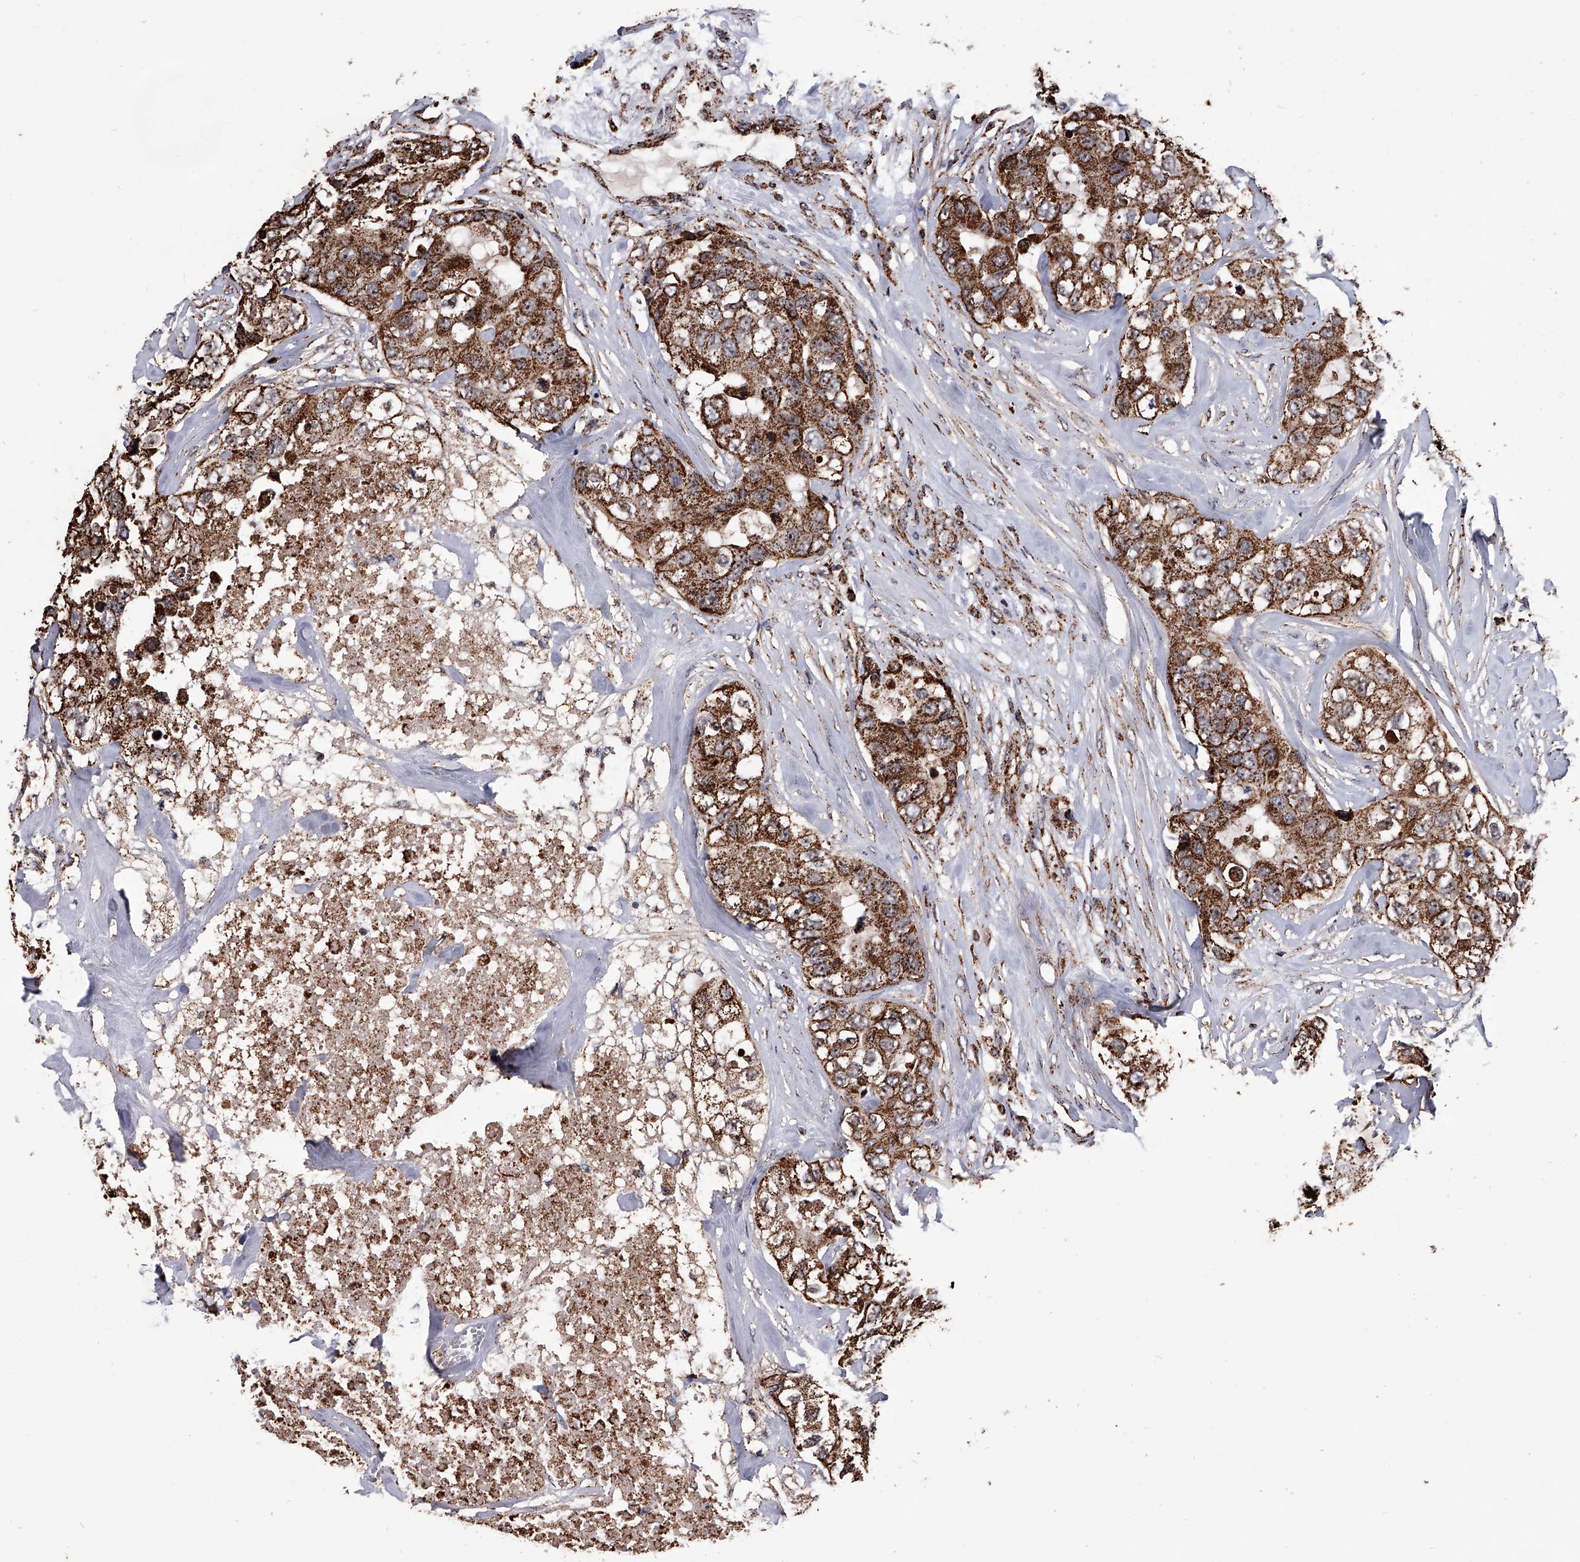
{"staining": {"intensity": "moderate", "quantity": ">75%", "location": "cytoplasmic/membranous"}, "tissue": "breast cancer", "cell_type": "Tumor cells", "image_type": "cancer", "snomed": [{"axis": "morphology", "description": "Duct carcinoma"}, {"axis": "topography", "description": "Breast"}], "caption": "This histopathology image exhibits immunohistochemistry staining of breast cancer (invasive ductal carcinoma), with medium moderate cytoplasmic/membranous expression in about >75% of tumor cells.", "gene": "SMPDL3A", "patient": {"sex": "female", "age": 62}}